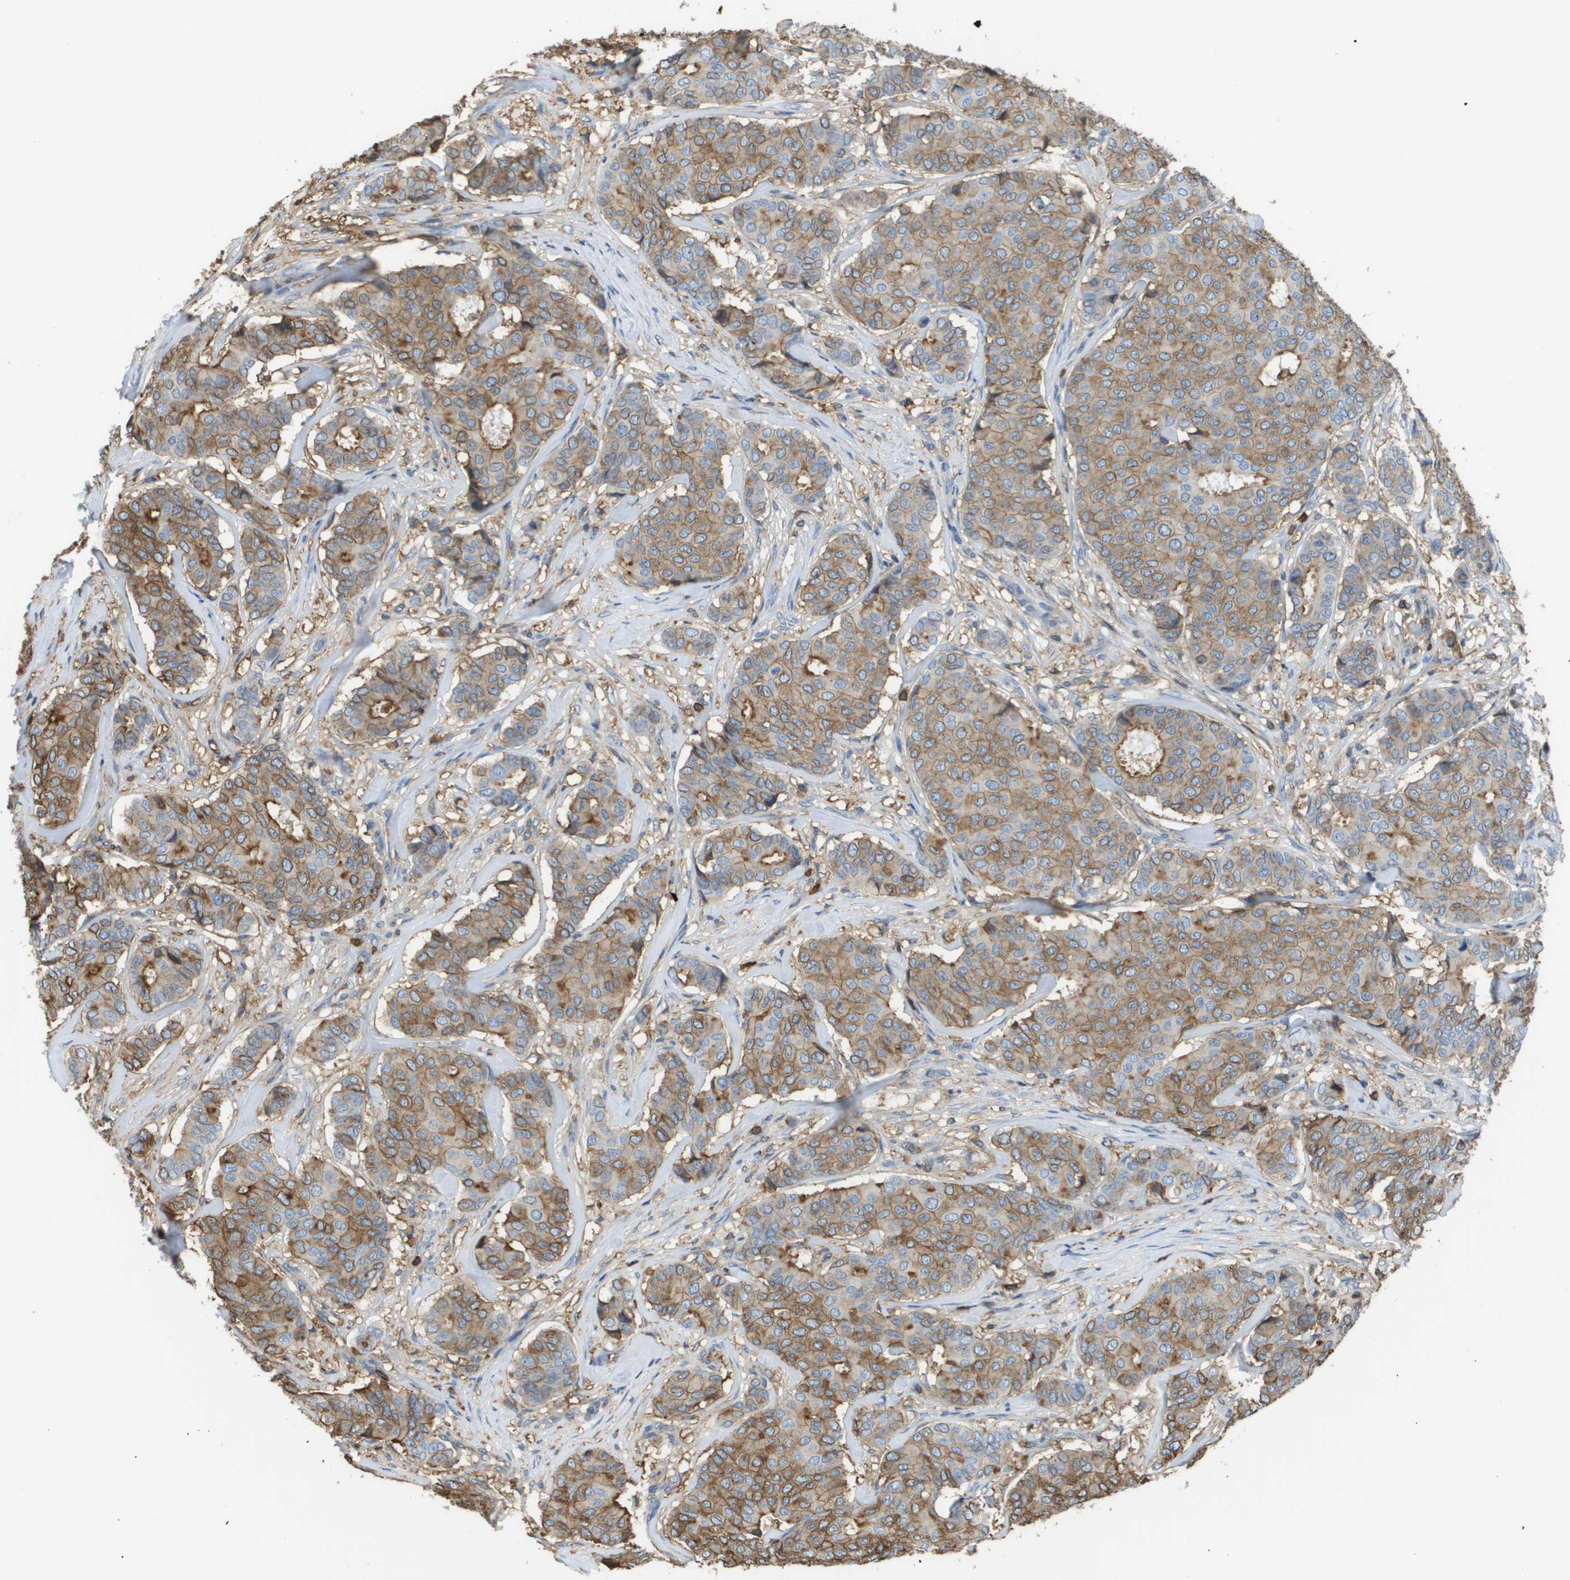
{"staining": {"intensity": "moderate", "quantity": ">75%", "location": "cytoplasmic/membranous"}, "tissue": "breast cancer", "cell_type": "Tumor cells", "image_type": "cancer", "snomed": [{"axis": "morphology", "description": "Duct carcinoma"}, {"axis": "topography", "description": "Breast"}], "caption": "Immunohistochemical staining of human infiltrating ductal carcinoma (breast) exhibits moderate cytoplasmic/membranous protein staining in approximately >75% of tumor cells. (DAB IHC, brown staining for protein, blue staining for nuclei).", "gene": "PASK", "patient": {"sex": "female", "age": 75}}